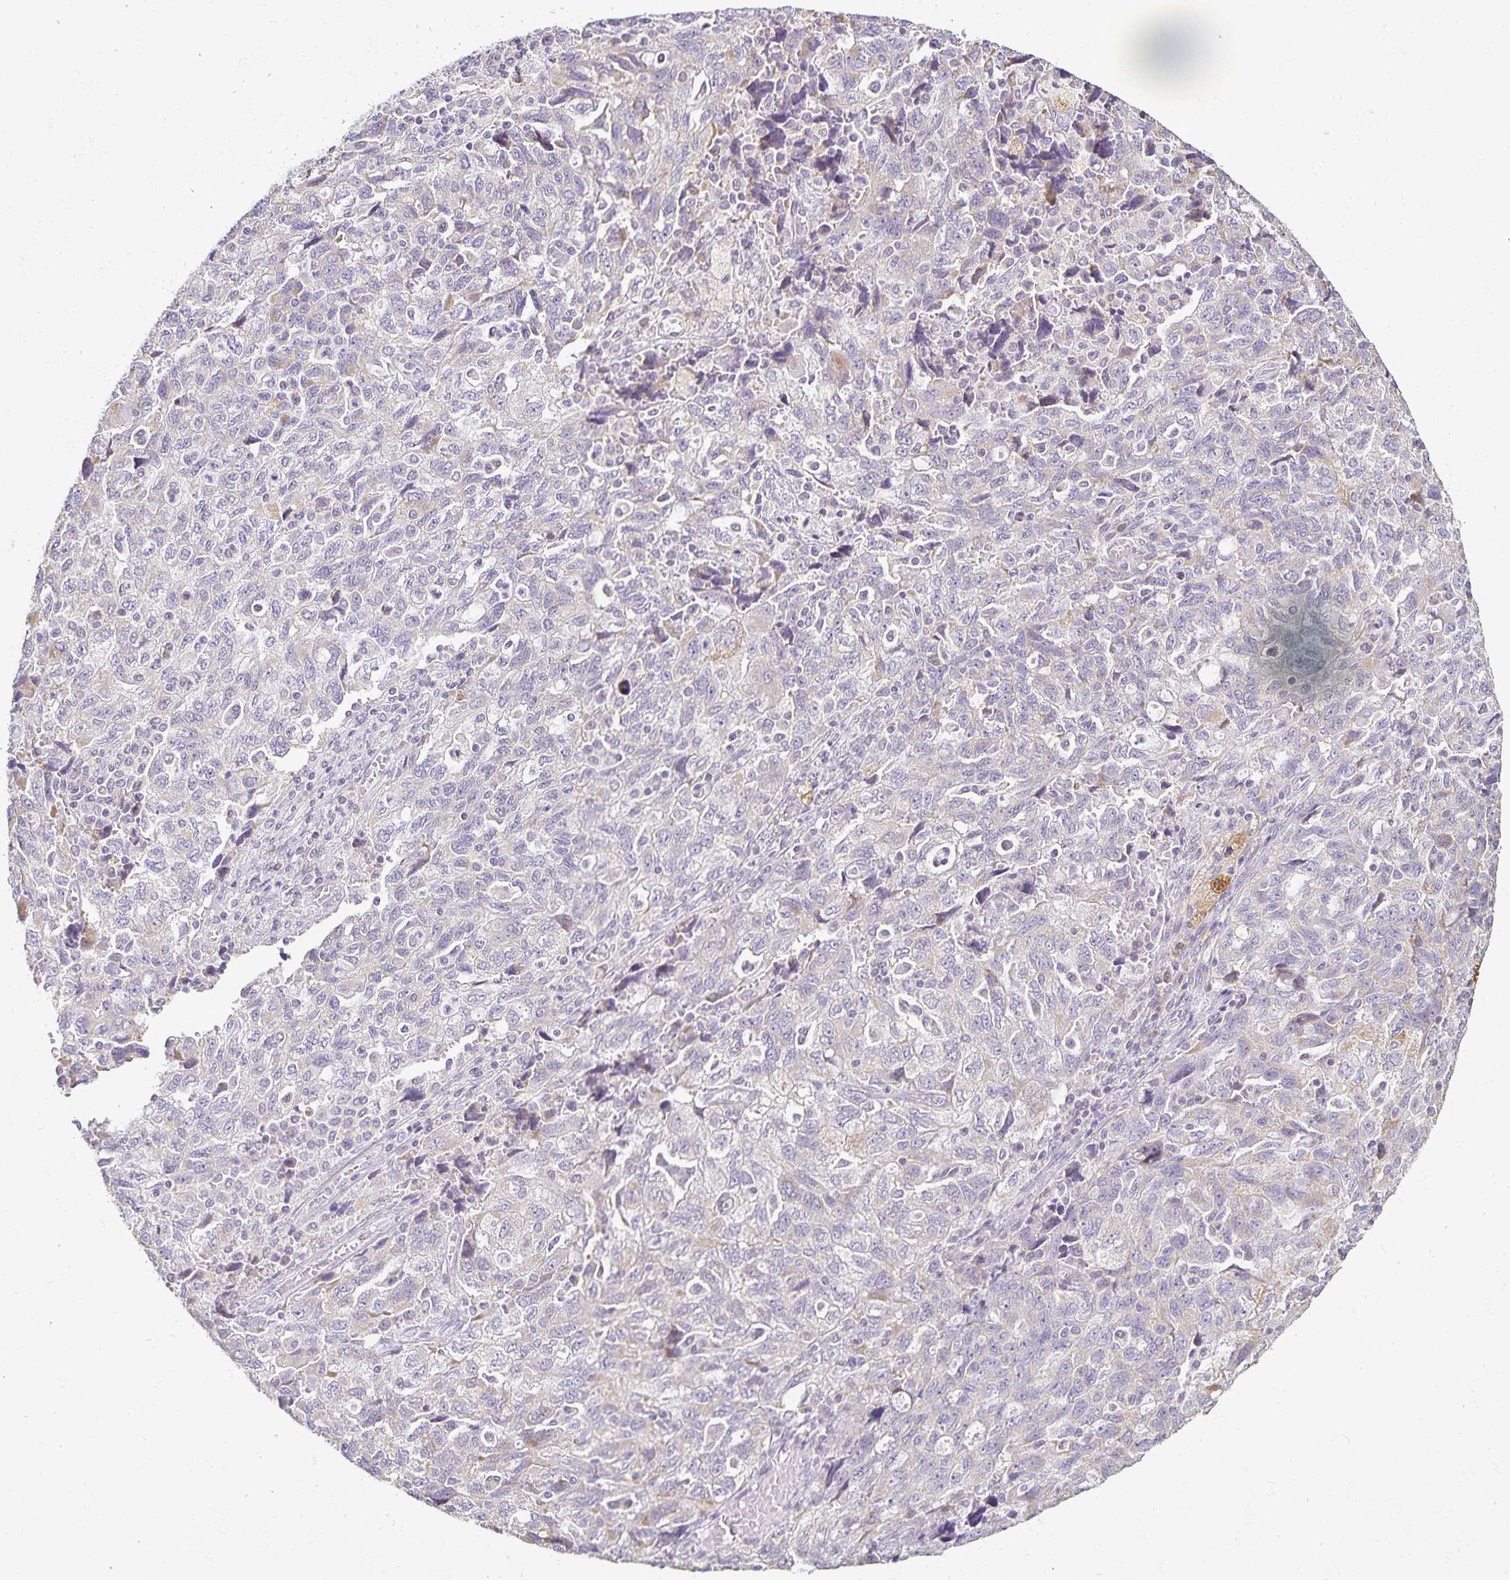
{"staining": {"intensity": "negative", "quantity": "none", "location": "none"}, "tissue": "ovarian cancer", "cell_type": "Tumor cells", "image_type": "cancer", "snomed": [{"axis": "morphology", "description": "Carcinoma, NOS"}, {"axis": "morphology", "description": "Cystadenocarcinoma, serous, NOS"}, {"axis": "topography", "description": "Ovary"}], "caption": "Immunohistochemistry micrograph of ovarian cancer (carcinoma) stained for a protein (brown), which demonstrates no staining in tumor cells.", "gene": "GP2", "patient": {"sex": "female", "age": 69}}